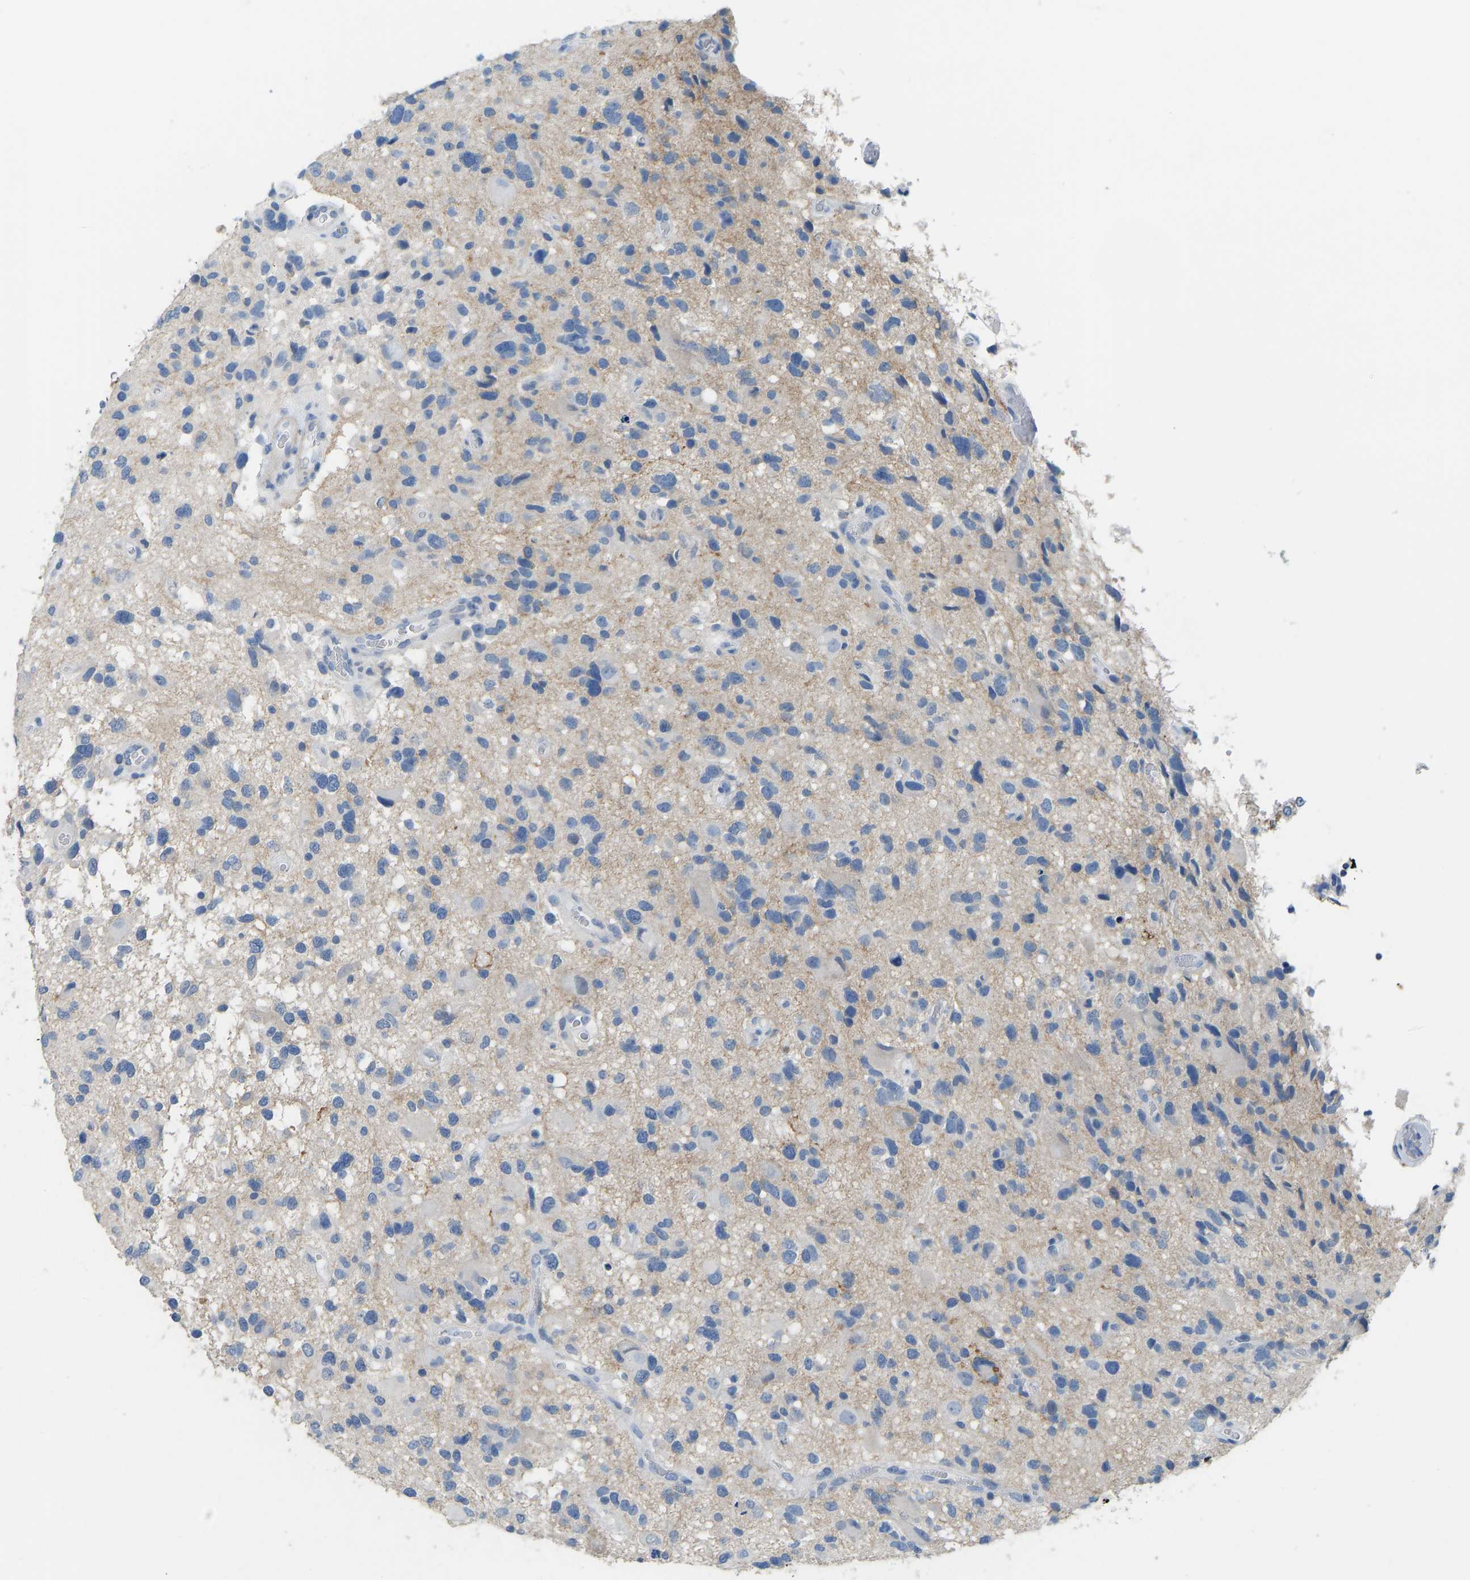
{"staining": {"intensity": "negative", "quantity": "none", "location": "none"}, "tissue": "glioma", "cell_type": "Tumor cells", "image_type": "cancer", "snomed": [{"axis": "morphology", "description": "Glioma, malignant, High grade"}, {"axis": "topography", "description": "Brain"}], "caption": "The IHC micrograph has no significant positivity in tumor cells of malignant high-grade glioma tissue.", "gene": "ATP1A1", "patient": {"sex": "male", "age": 33}}